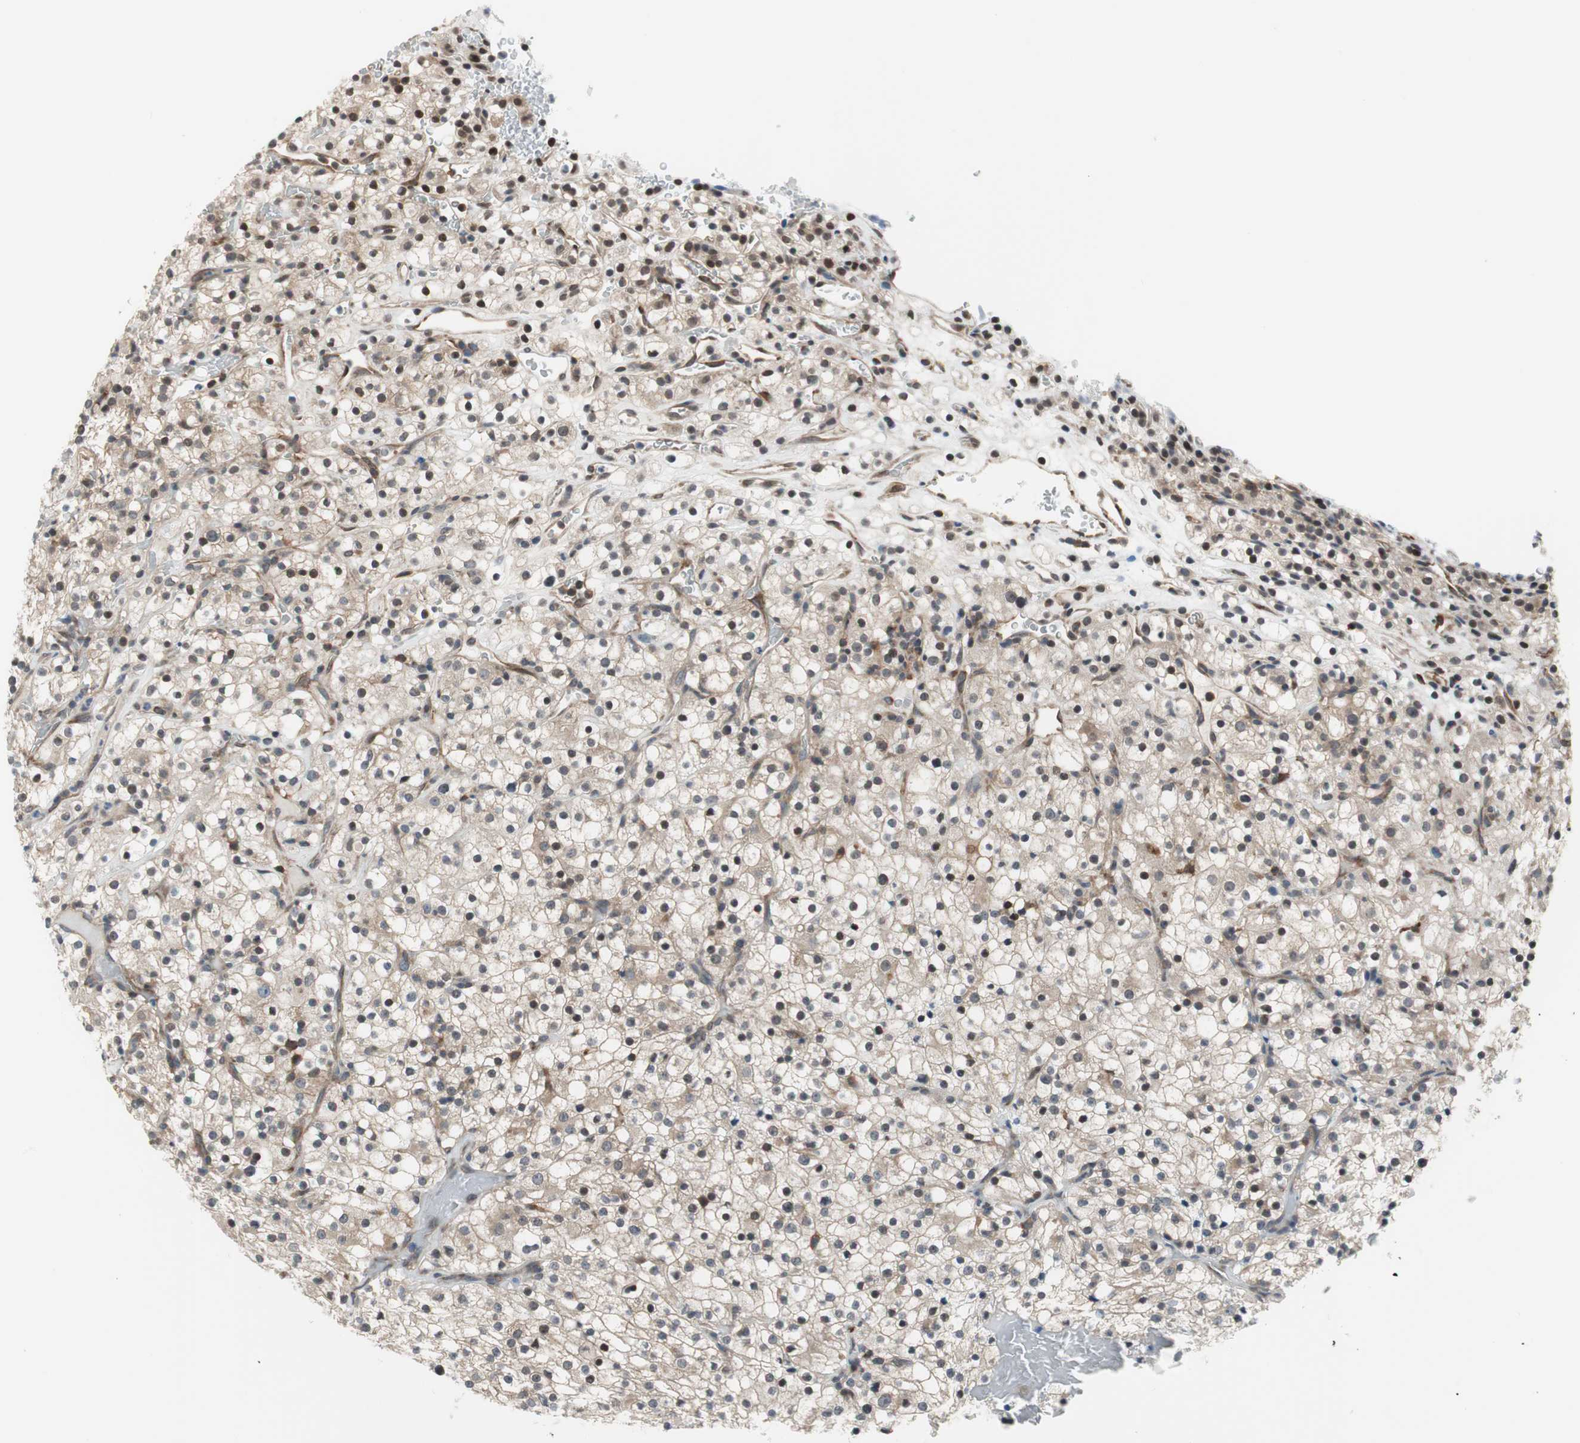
{"staining": {"intensity": "weak", "quantity": "<25%", "location": "cytoplasmic/membranous"}, "tissue": "renal cancer", "cell_type": "Tumor cells", "image_type": "cancer", "snomed": [{"axis": "morphology", "description": "Normal tissue, NOS"}, {"axis": "morphology", "description": "Adenocarcinoma, NOS"}, {"axis": "topography", "description": "Kidney"}], "caption": "Renal cancer (adenocarcinoma) was stained to show a protein in brown. There is no significant staining in tumor cells.", "gene": "ZNF512B", "patient": {"sex": "female", "age": 72}}